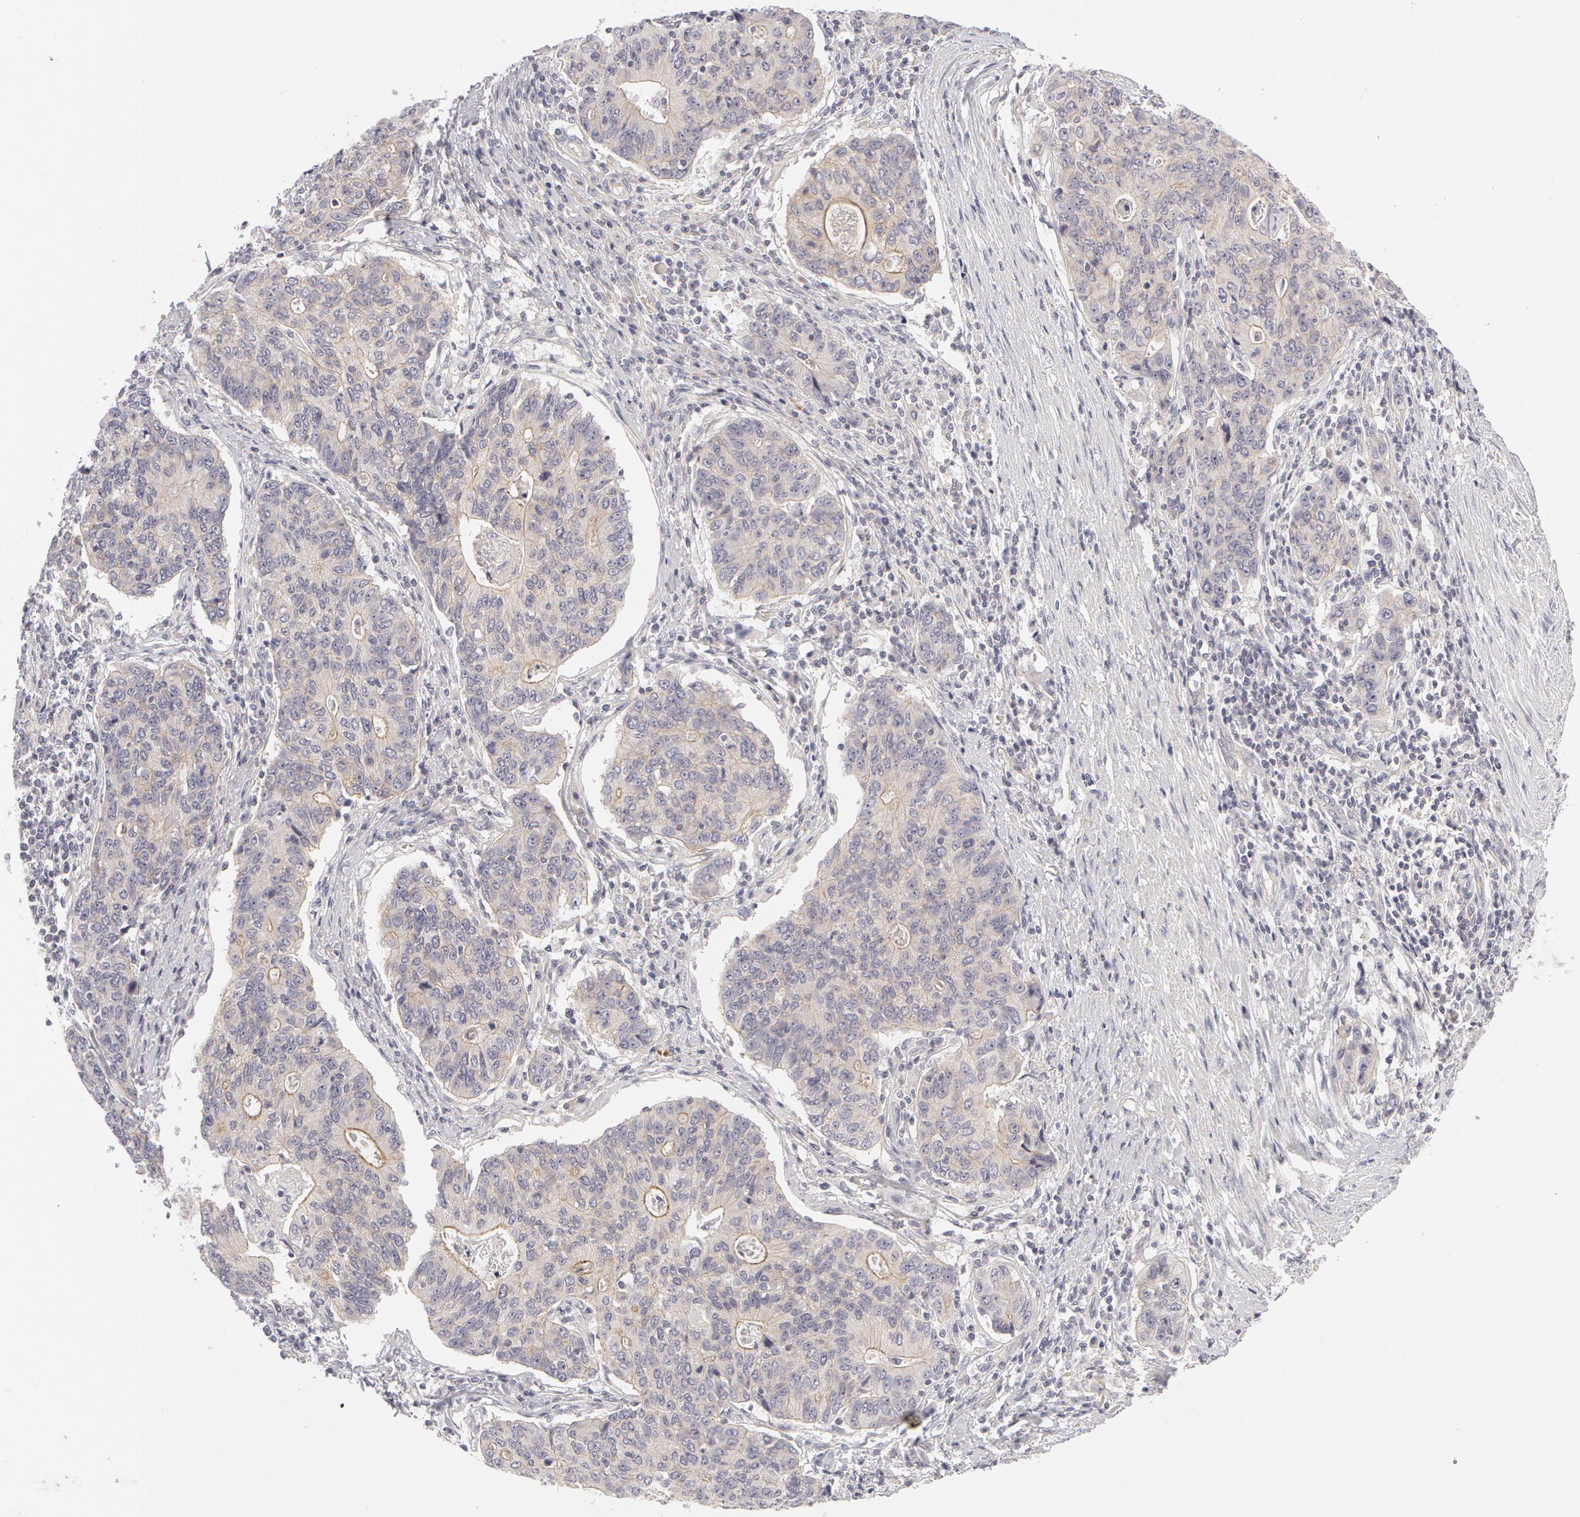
{"staining": {"intensity": "weak", "quantity": ">75%", "location": "cytoplasmic/membranous"}, "tissue": "stomach cancer", "cell_type": "Tumor cells", "image_type": "cancer", "snomed": [{"axis": "morphology", "description": "Adenocarcinoma, NOS"}, {"axis": "topography", "description": "Esophagus"}, {"axis": "topography", "description": "Stomach"}], "caption": "Immunohistochemical staining of human stomach cancer exhibits weak cytoplasmic/membranous protein positivity in about >75% of tumor cells.", "gene": "ABCB1", "patient": {"sex": "male", "age": 74}}